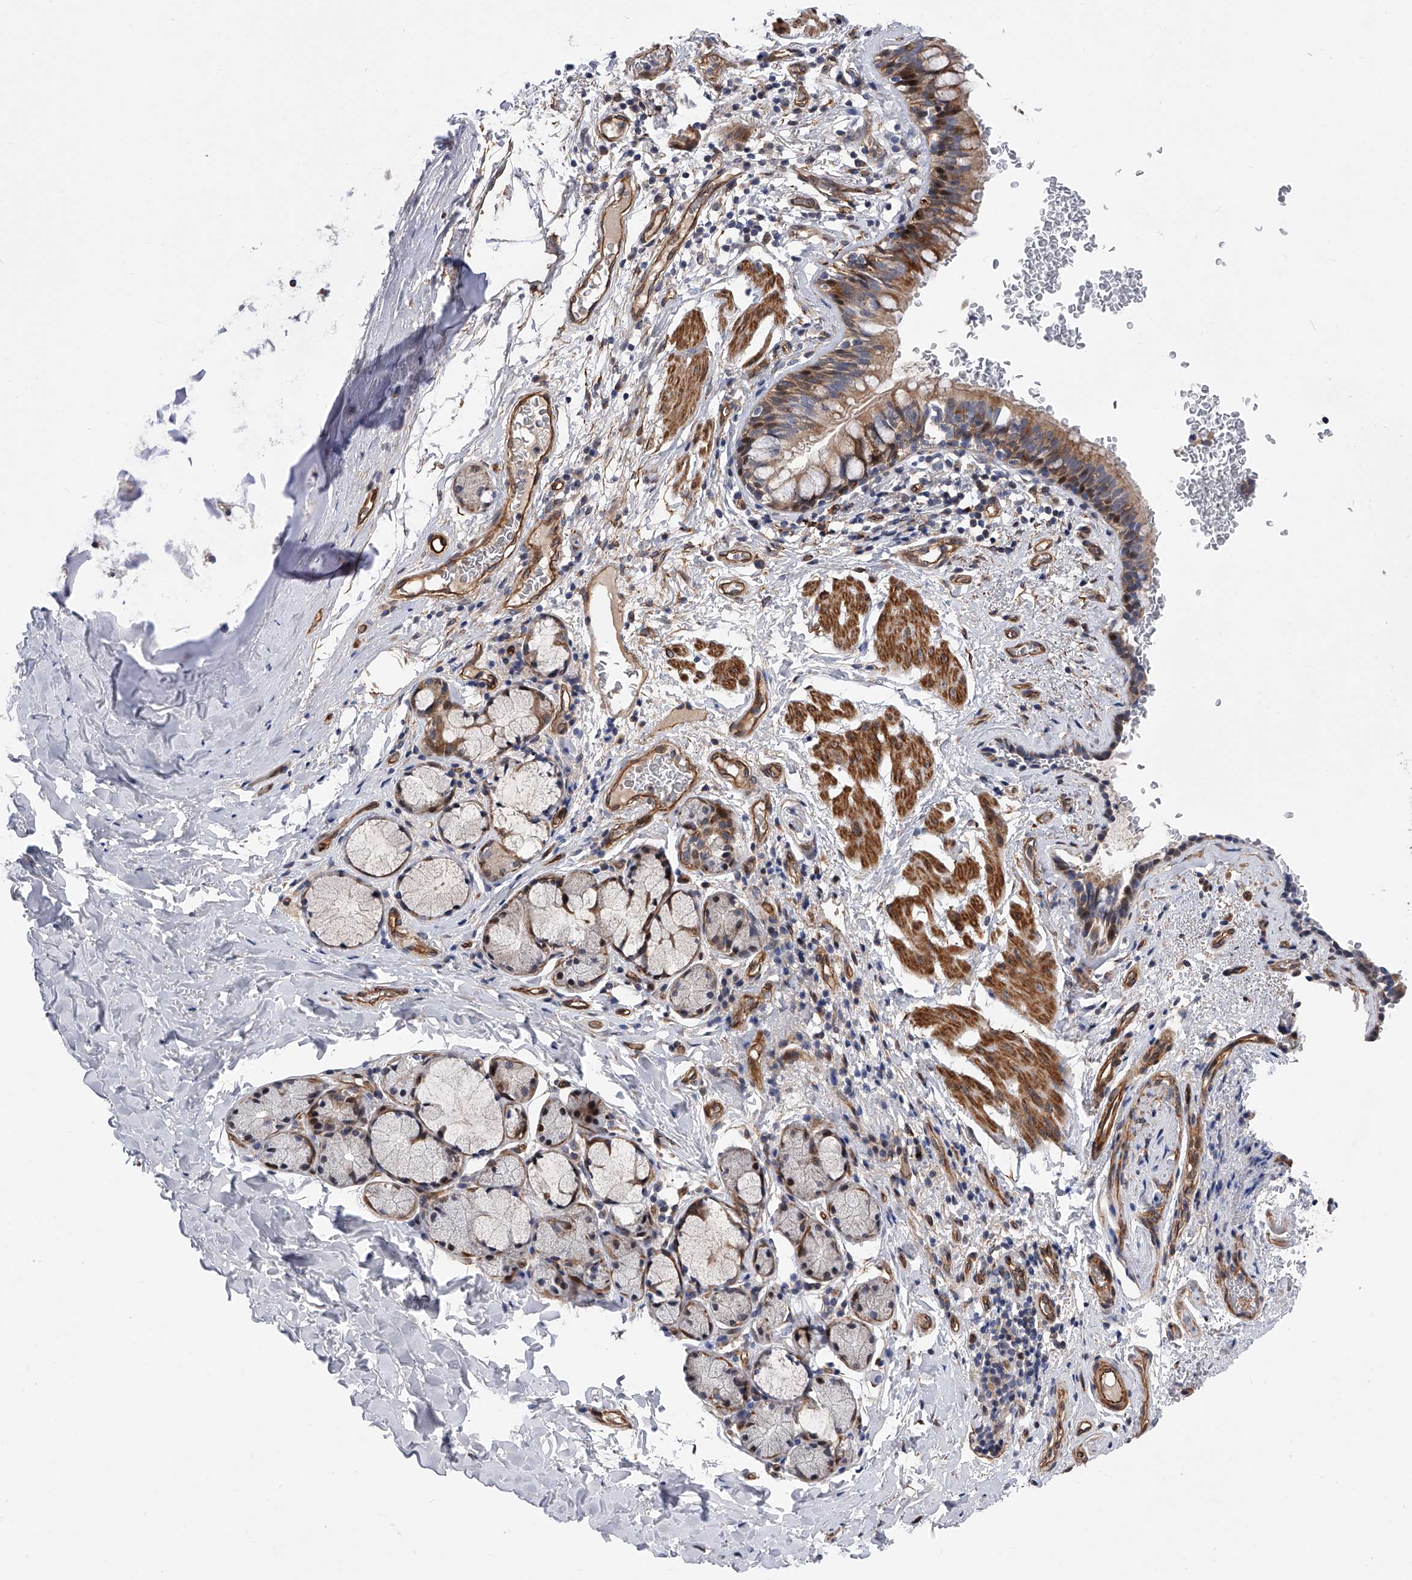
{"staining": {"intensity": "moderate", "quantity": "25%-75%", "location": "cytoplasmic/membranous"}, "tissue": "bronchus", "cell_type": "Respiratory epithelial cells", "image_type": "normal", "snomed": [{"axis": "morphology", "description": "Normal tissue, NOS"}, {"axis": "topography", "description": "Cartilage tissue"}, {"axis": "topography", "description": "Bronchus"}], "caption": "DAB (3,3'-diaminobenzidine) immunohistochemical staining of unremarkable bronchus reveals moderate cytoplasmic/membranous protein expression in about 25%-75% of respiratory epithelial cells.", "gene": "PDSS2", "patient": {"sex": "female", "age": 36}}